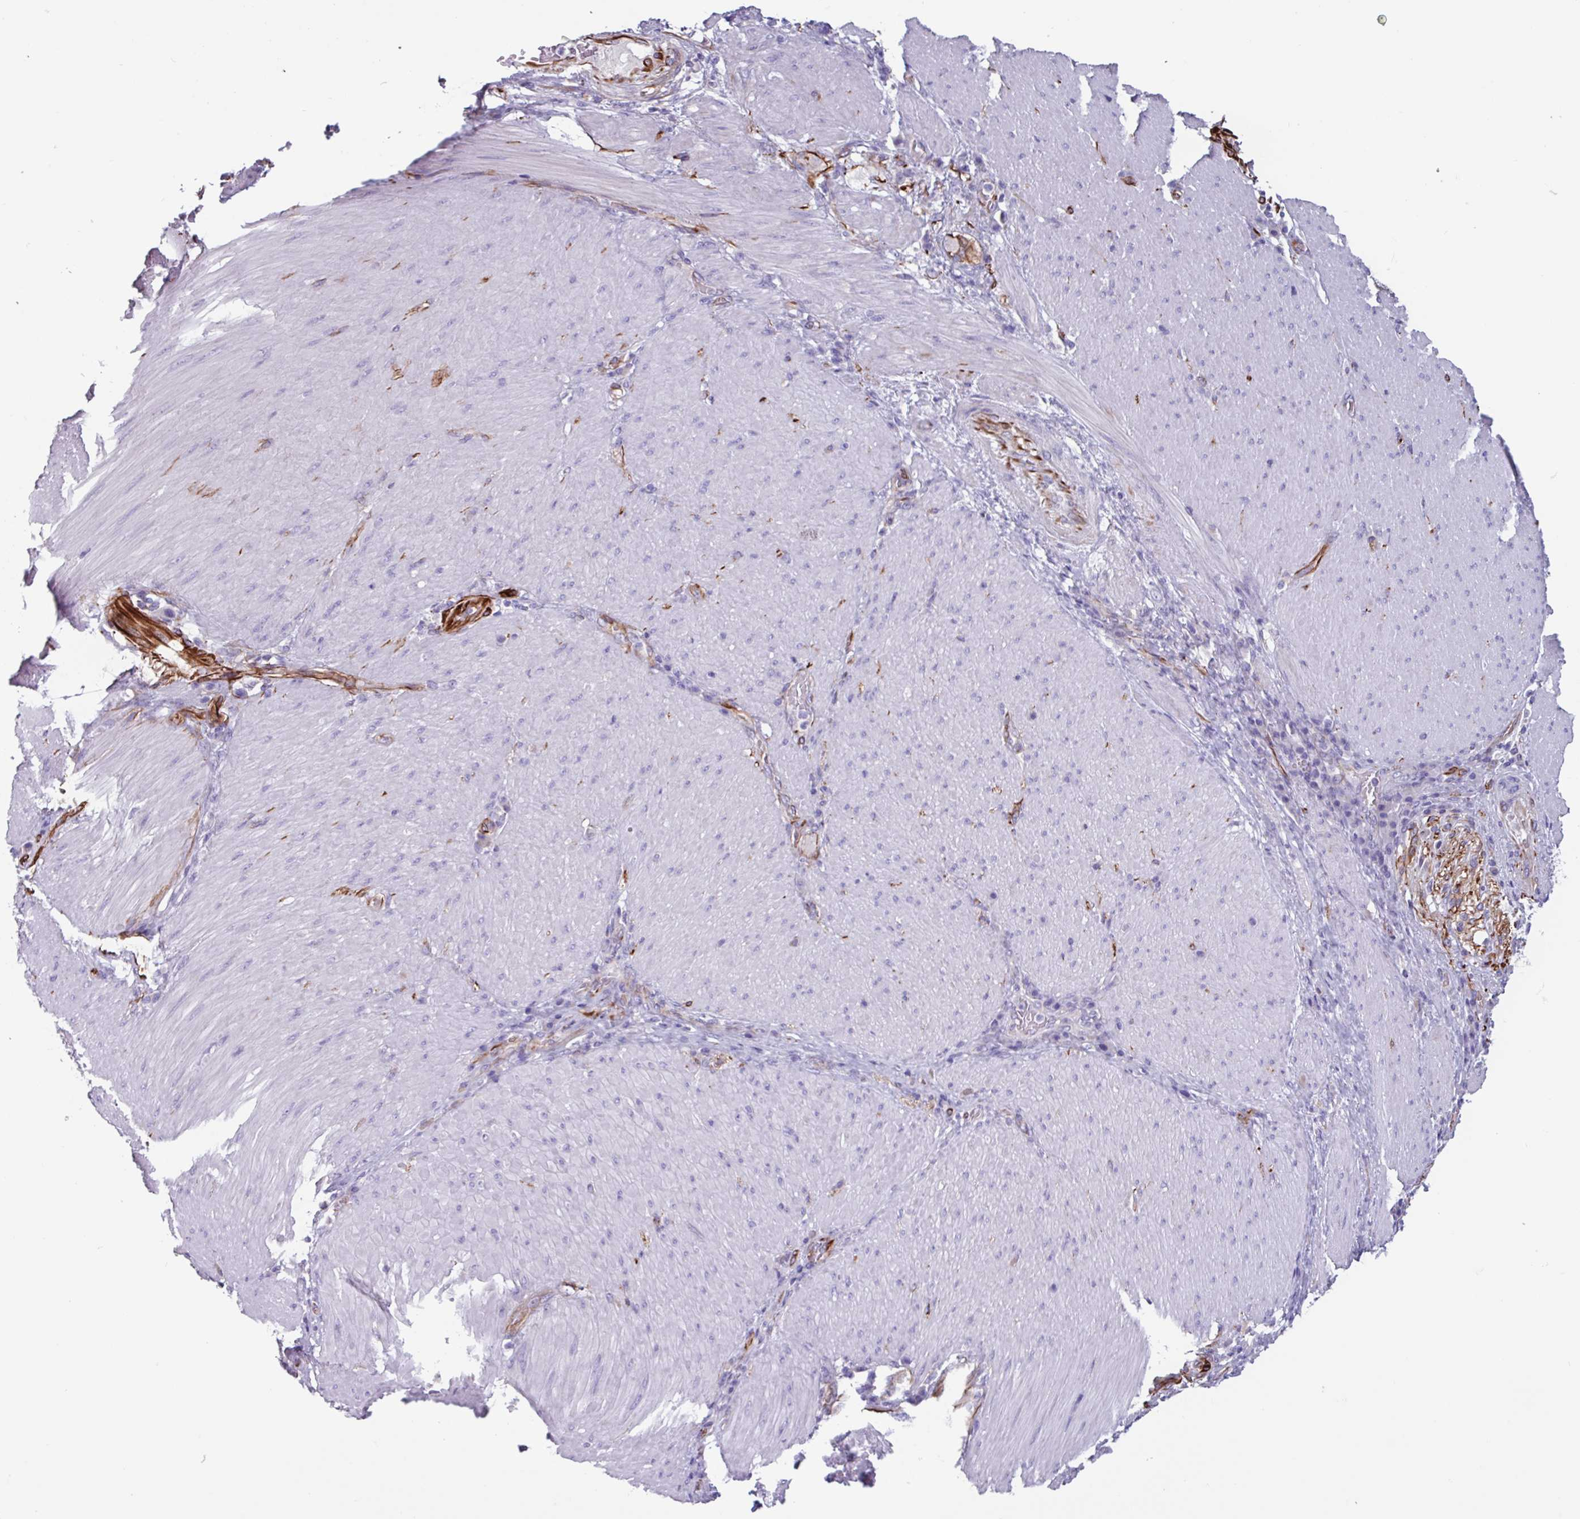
{"staining": {"intensity": "negative", "quantity": "none", "location": "none"}, "tissue": "stomach cancer", "cell_type": "Tumor cells", "image_type": "cancer", "snomed": [{"axis": "morphology", "description": "Normal tissue, NOS"}, {"axis": "morphology", "description": "Adenocarcinoma, NOS"}, {"axis": "topography", "description": "Stomach, upper"}, {"axis": "topography", "description": "Stomach"}], "caption": "DAB immunohistochemical staining of stomach cancer reveals no significant expression in tumor cells.", "gene": "BTD", "patient": {"sex": "male", "age": 59}}